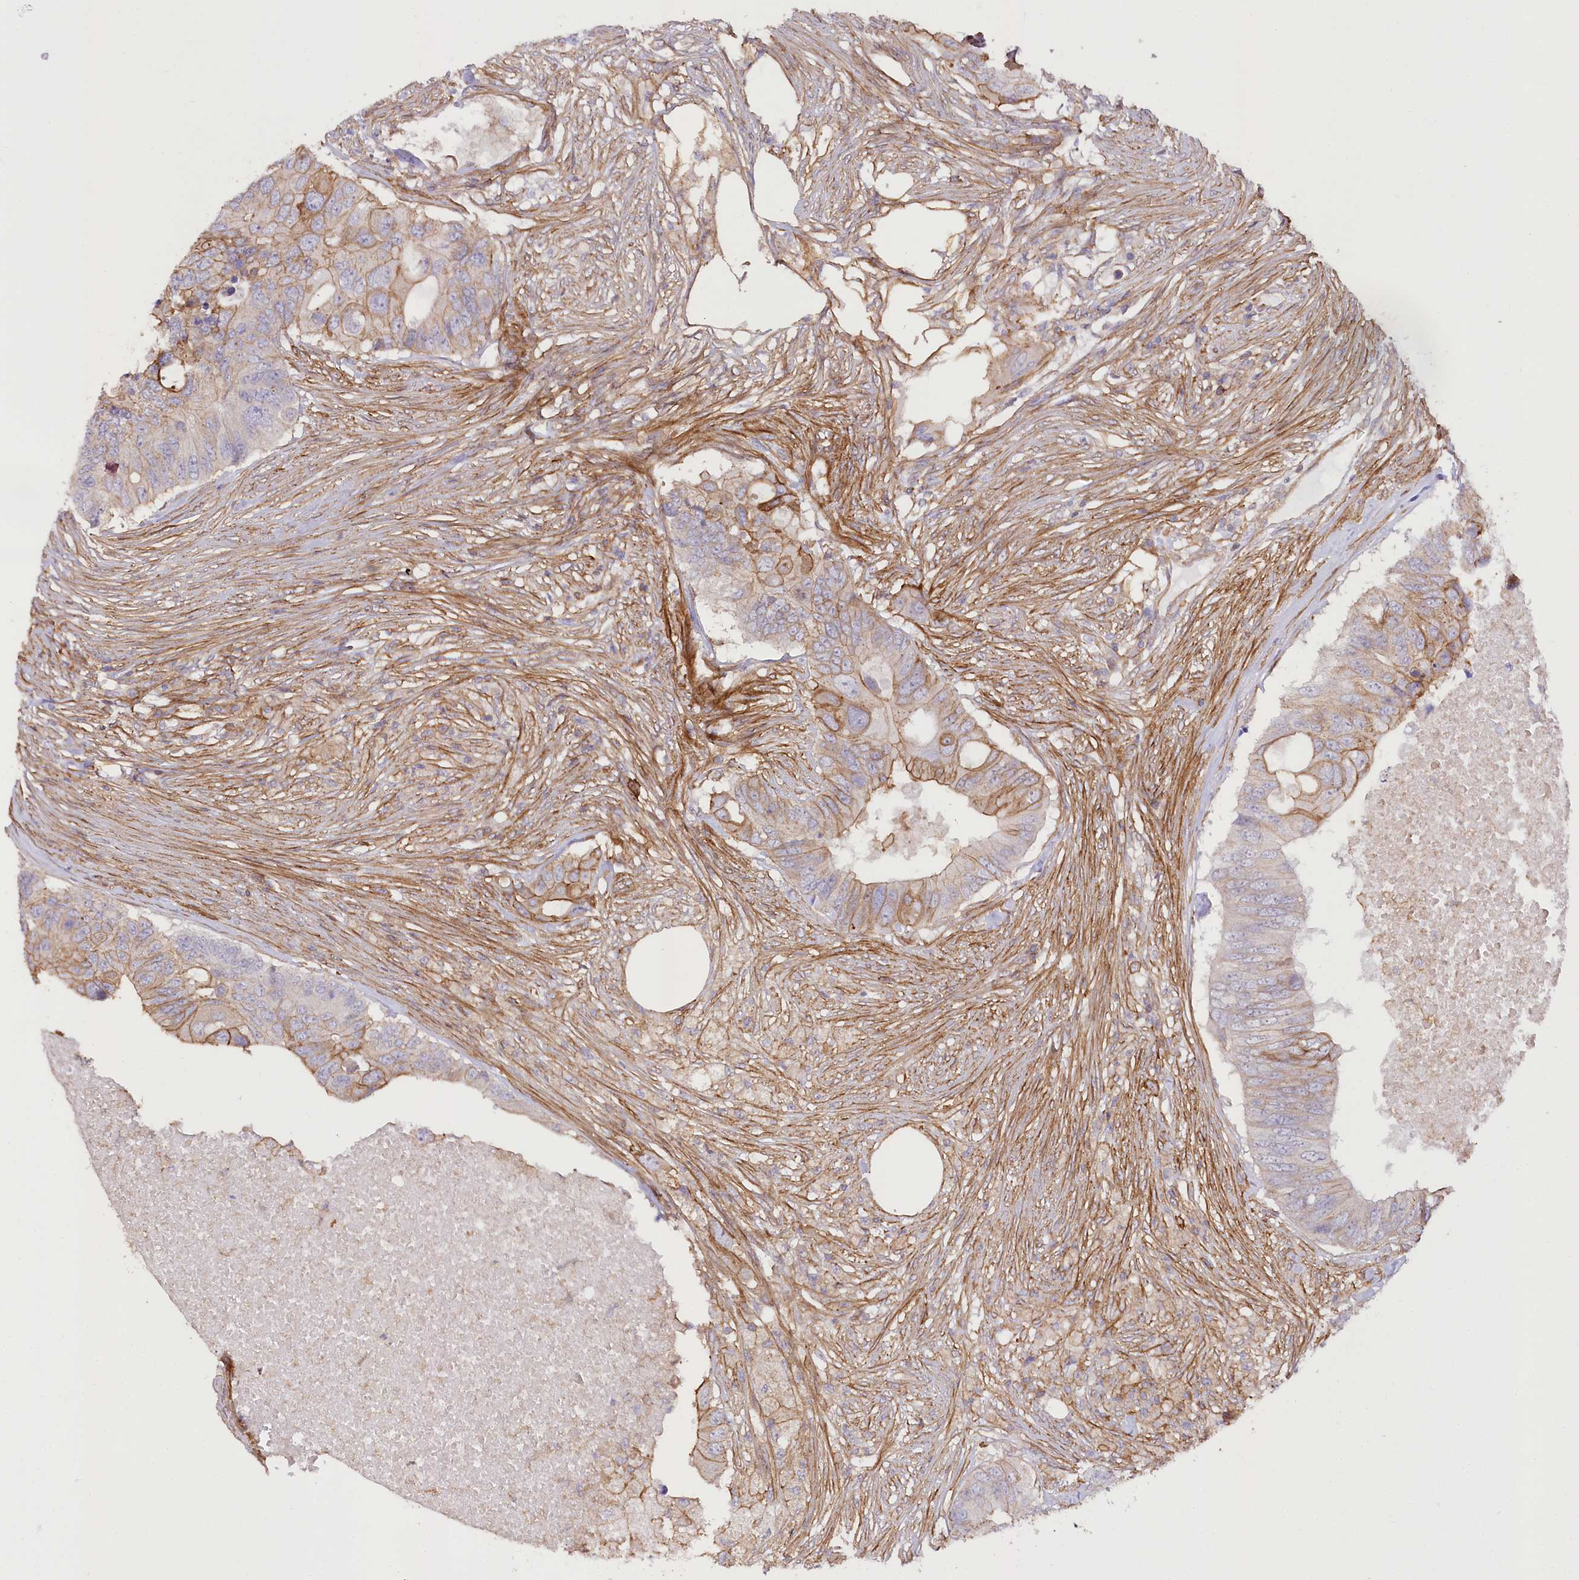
{"staining": {"intensity": "moderate", "quantity": "<25%", "location": "cytoplasmic/membranous"}, "tissue": "colorectal cancer", "cell_type": "Tumor cells", "image_type": "cancer", "snomed": [{"axis": "morphology", "description": "Adenocarcinoma, NOS"}, {"axis": "topography", "description": "Colon"}], "caption": "Immunohistochemistry (IHC) photomicrograph of neoplastic tissue: human colorectal adenocarcinoma stained using immunohistochemistry shows low levels of moderate protein expression localized specifically in the cytoplasmic/membranous of tumor cells, appearing as a cytoplasmic/membranous brown color.", "gene": "SYNPO2", "patient": {"sex": "male", "age": 71}}